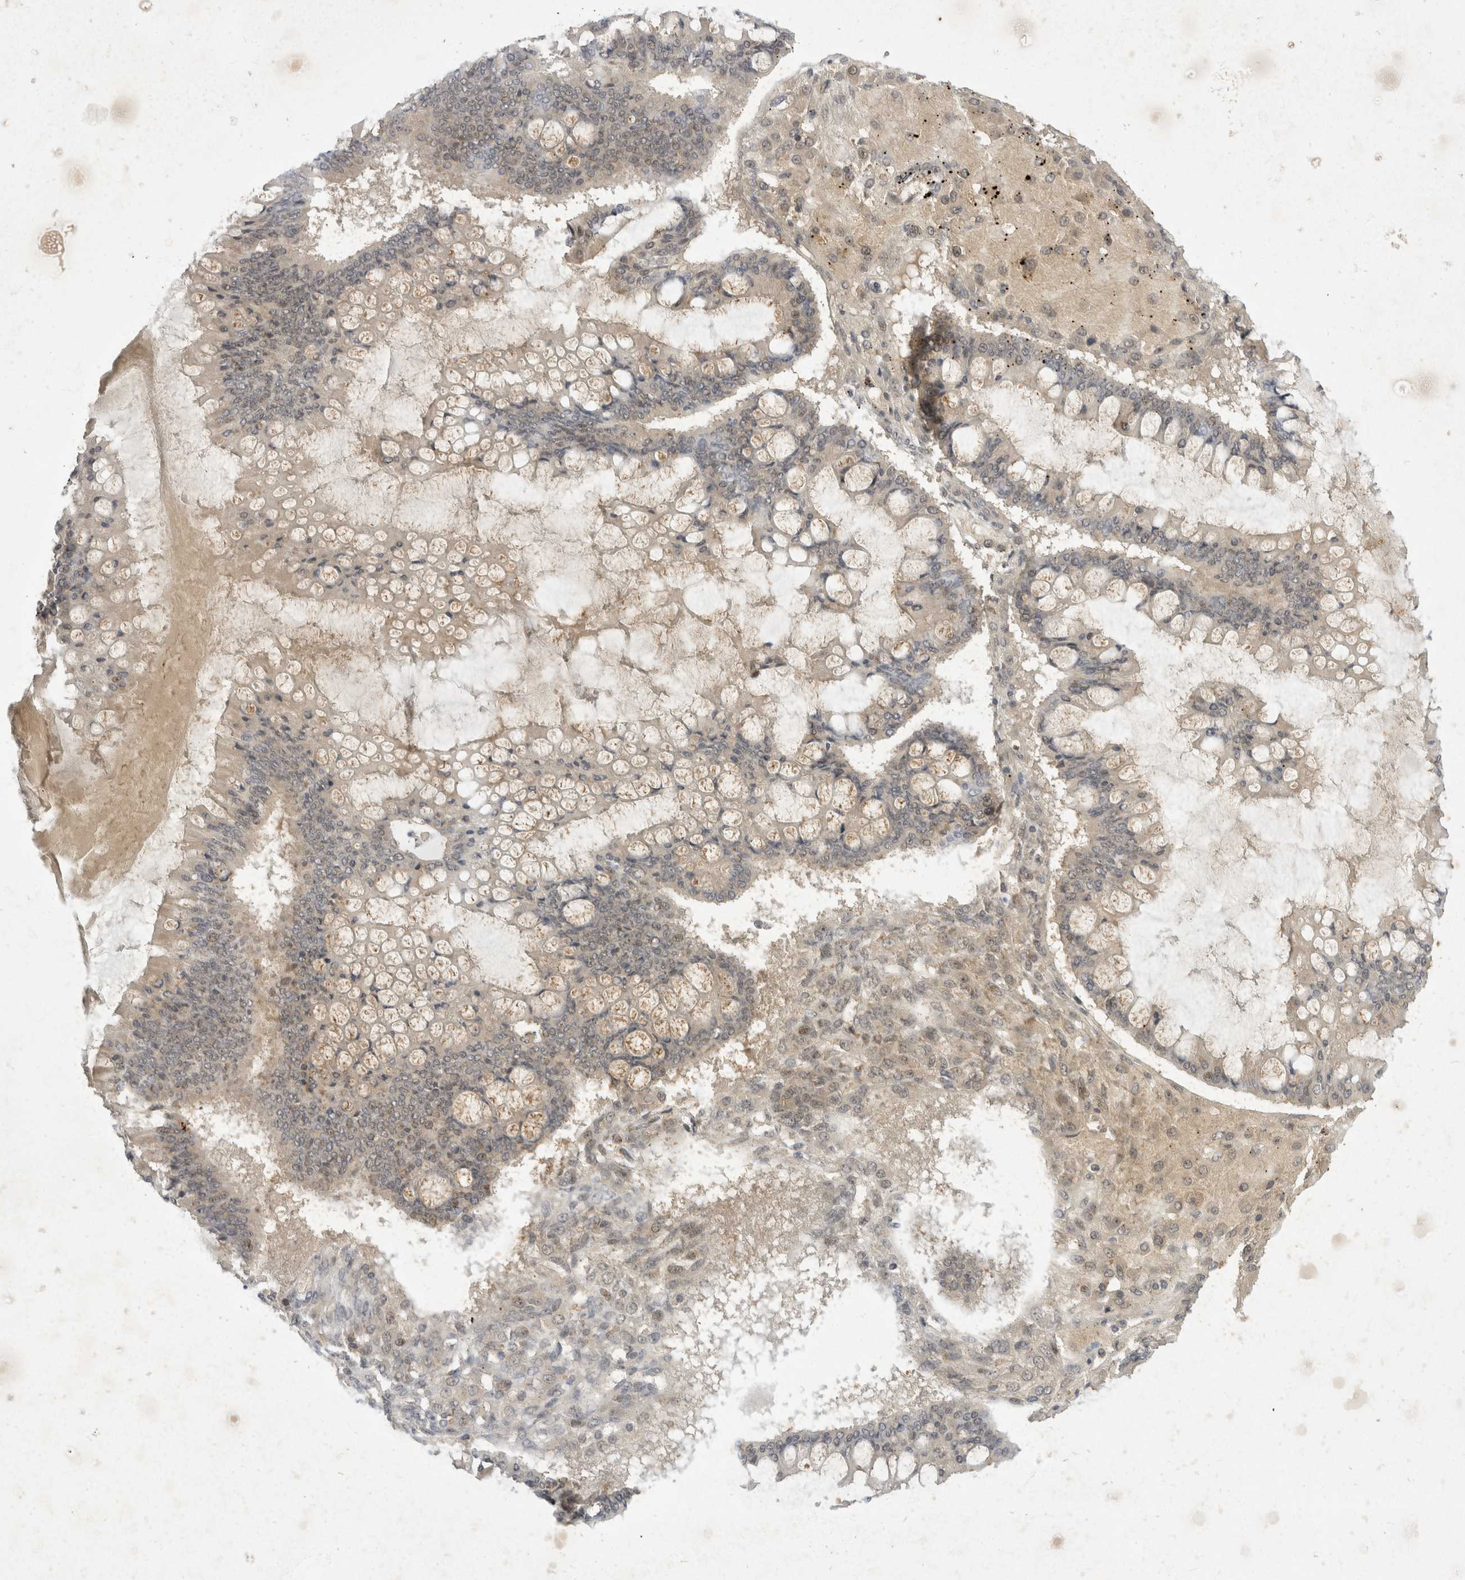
{"staining": {"intensity": "negative", "quantity": "none", "location": "none"}, "tissue": "ovarian cancer", "cell_type": "Tumor cells", "image_type": "cancer", "snomed": [{"axis": "morphology", "description": "Cystadenocarcinoma, mucinous, NOS"}, {"axis": "topography", "description": "Ovary"}], "caption": "High magnification brightfield microscopy of ovarian cancer stained with DAB (3,3'-diaminobenzidine) (brown) and counterstained with hematoxylin (blue): tumor cells show no significant staining.", "gene": "TOM1L2", "patient": {"sex": "female", "age": 73}}